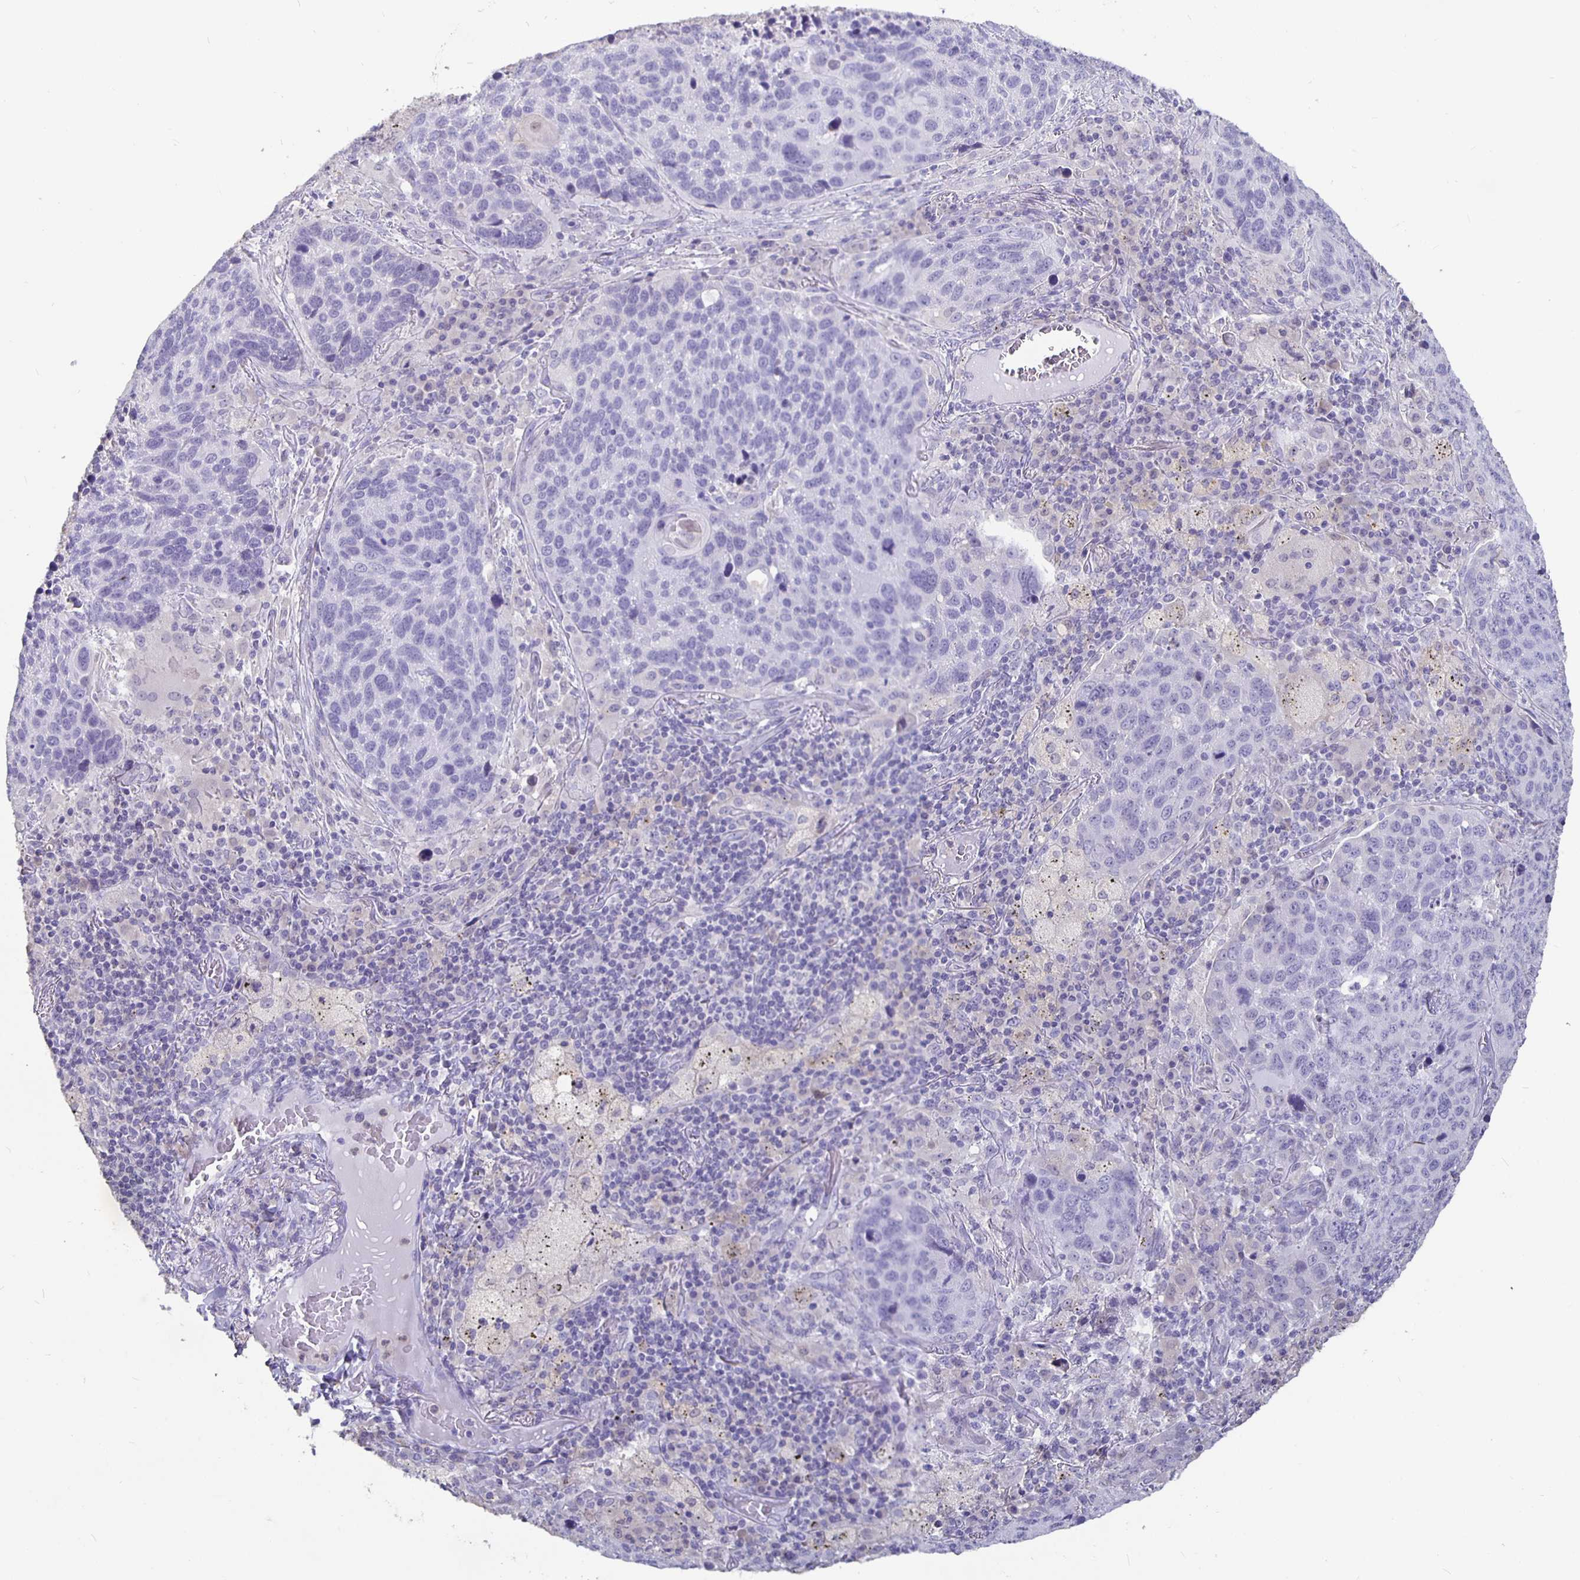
{"staining": {"intensity": "negative", "quantity": "none", "location": "none"}, "tissue": "lung cancer", "cell_type": "Tumor cells", "image_type": "cancer", "snomed": [{"axis": "morphology", "description": "Squamous cell carcinoma, NOS"}, {"axis": "topography", "description": "Lung"}], "caption": "An image of lung squamous cell carcinoma stained for a protein demonstrates no brown staining in tumor cells.", "gene": "GPX4", "patient": {"sex": "male", "age": 68}}